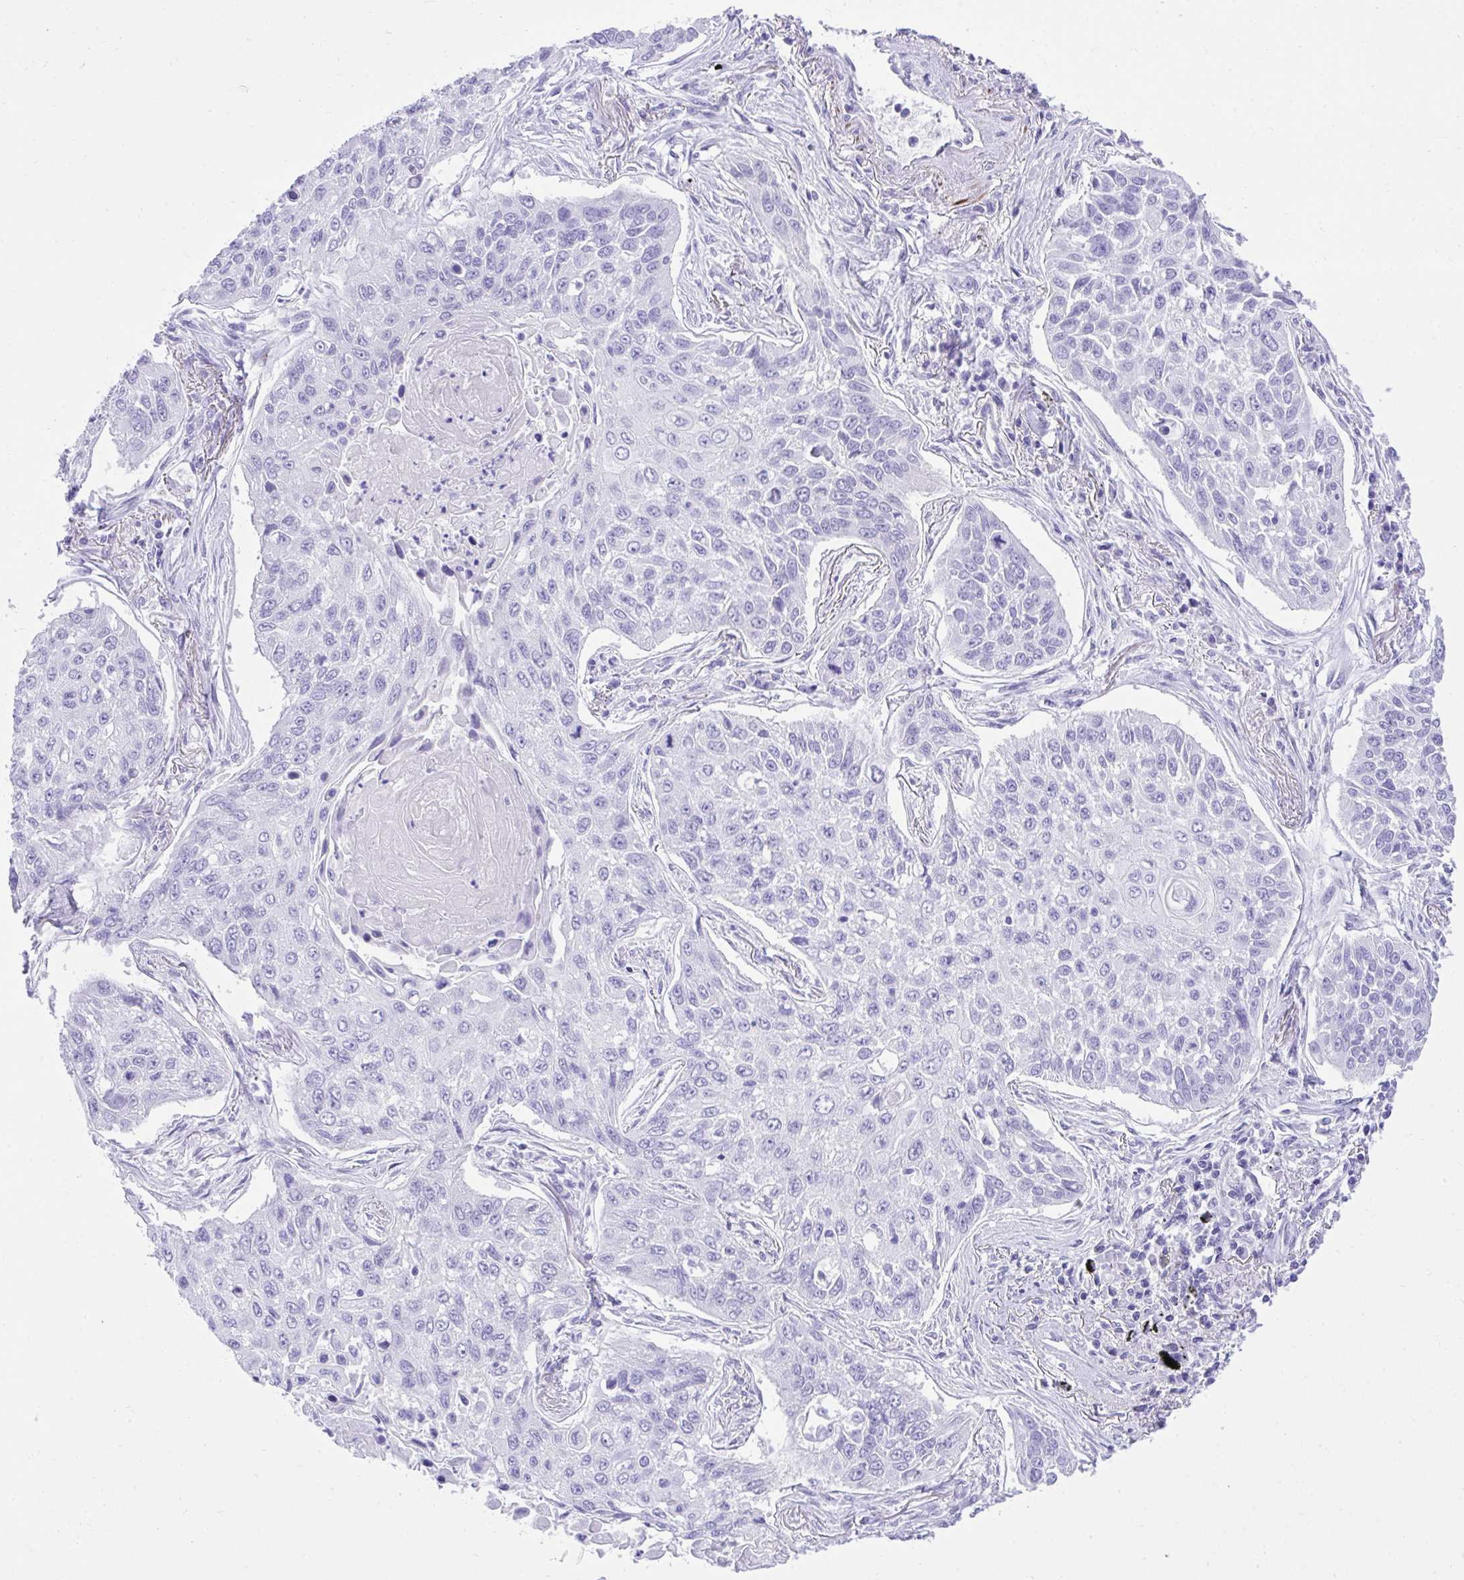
{"staining": {"intensity": "negative", "quantity": "none", "location": "none"}, "tissue": "lung cancer", "cell_type": "Tumor cells", "image_type": "cancer", "snomed": [{"axis": "morphology", "description": "Squamous cell carcinoma, NOS"}, {"axis": "topography", "description": "Lung"}], "caption": "Immunohistochemistry (IHC) image of human lung cancer (squamous cell carcinoma) stained for a protein (brown), which reveals no staining in tumor cells.", "gene": "KCNN4", "patient": {"sex": "male", "age": 75}}